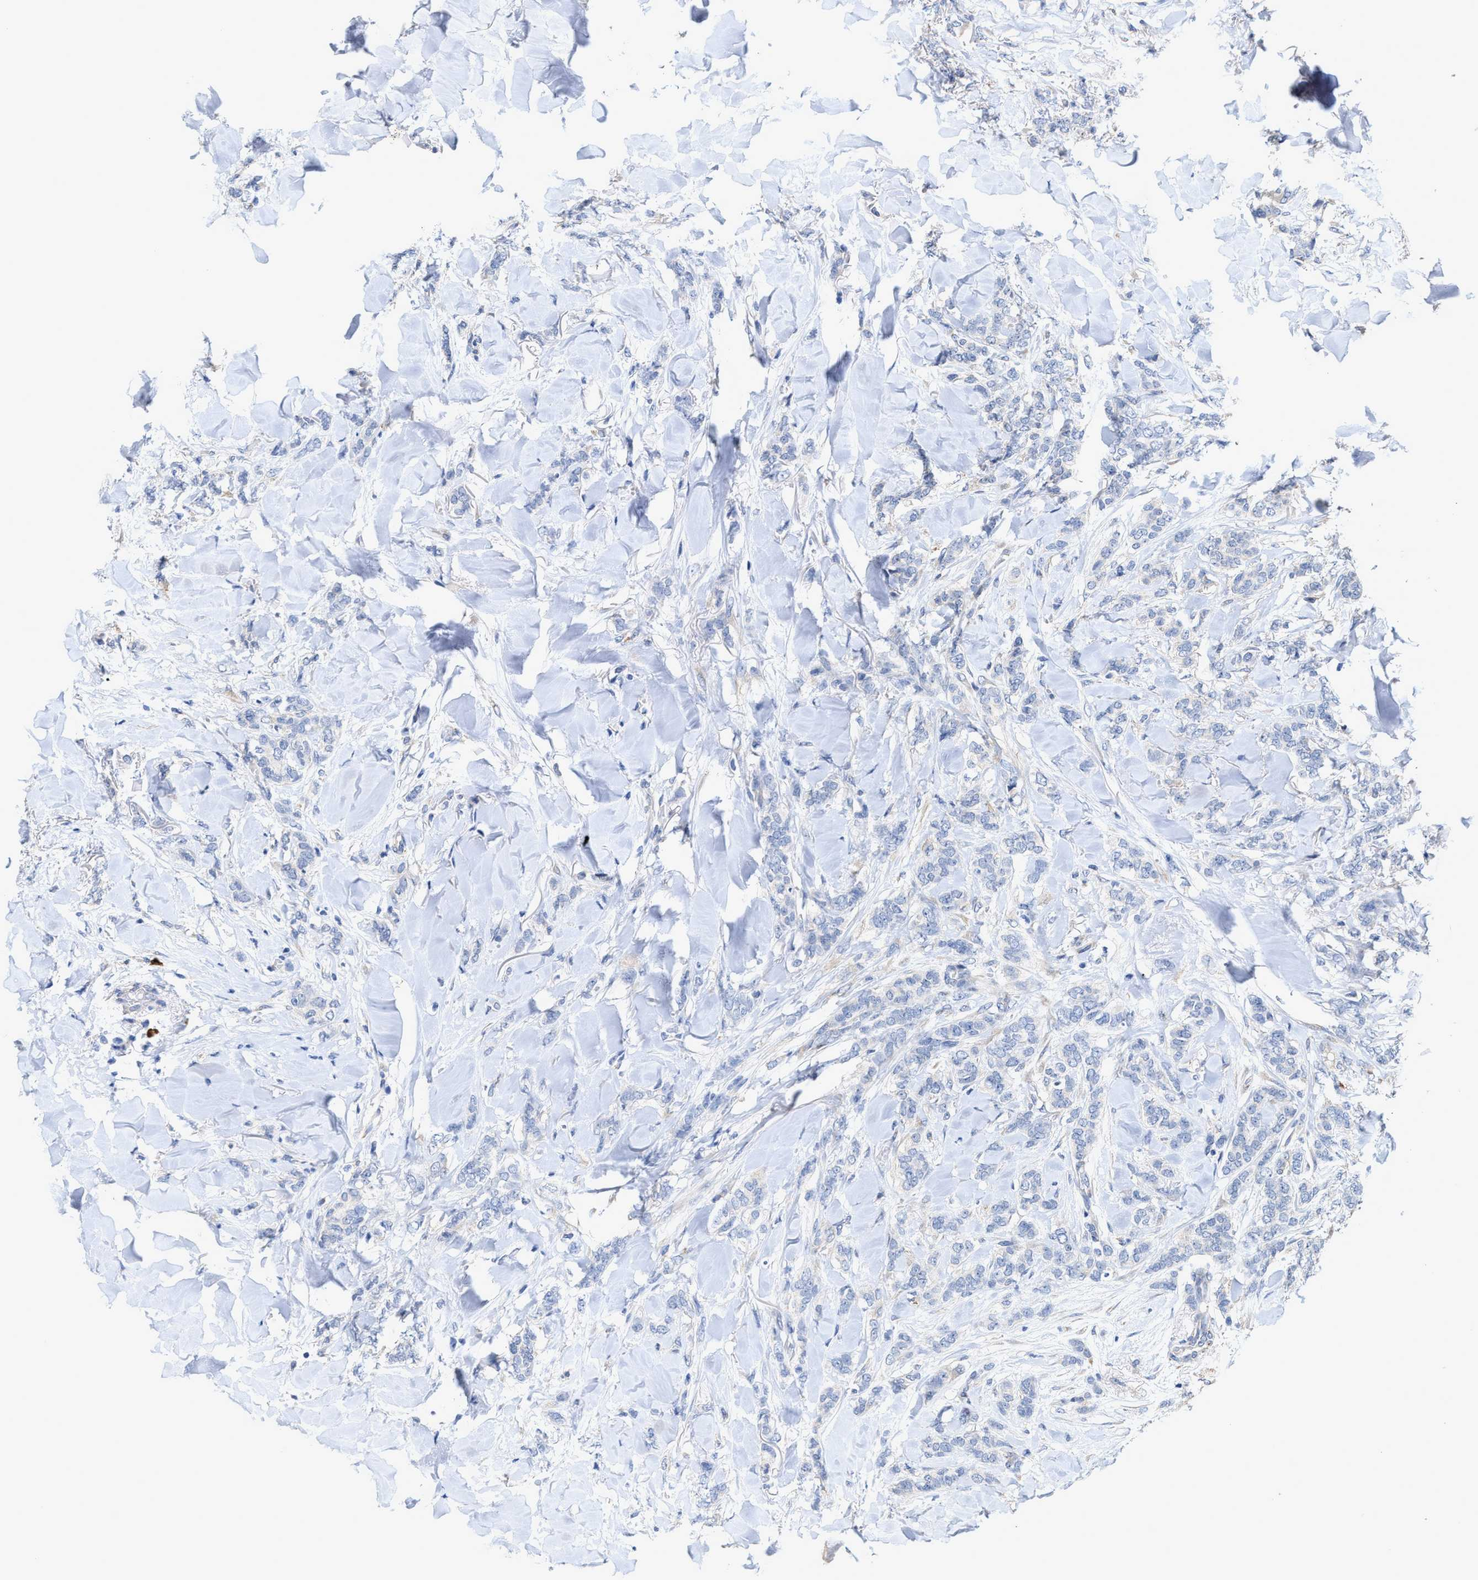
{"staining": {"intensity": "negative", "quantity": "none", "location": "none"}, "tissue": "breast cancer", "cell_type": "Tumor cells", "image_type": "cancer", "snomed": [{"axis": "morphology", "description": "Lobular carcinoma"}, {"axis": "topography", "description": "Skin"}, {"axis": "topography", "description": "Breast"}], "caption": "The micrograph displays no significant positivity in tumor cells of breast cancer (lobular carcinoma).", "gene": "RYR2", "patient": {"sex": "female", "age": 46}}